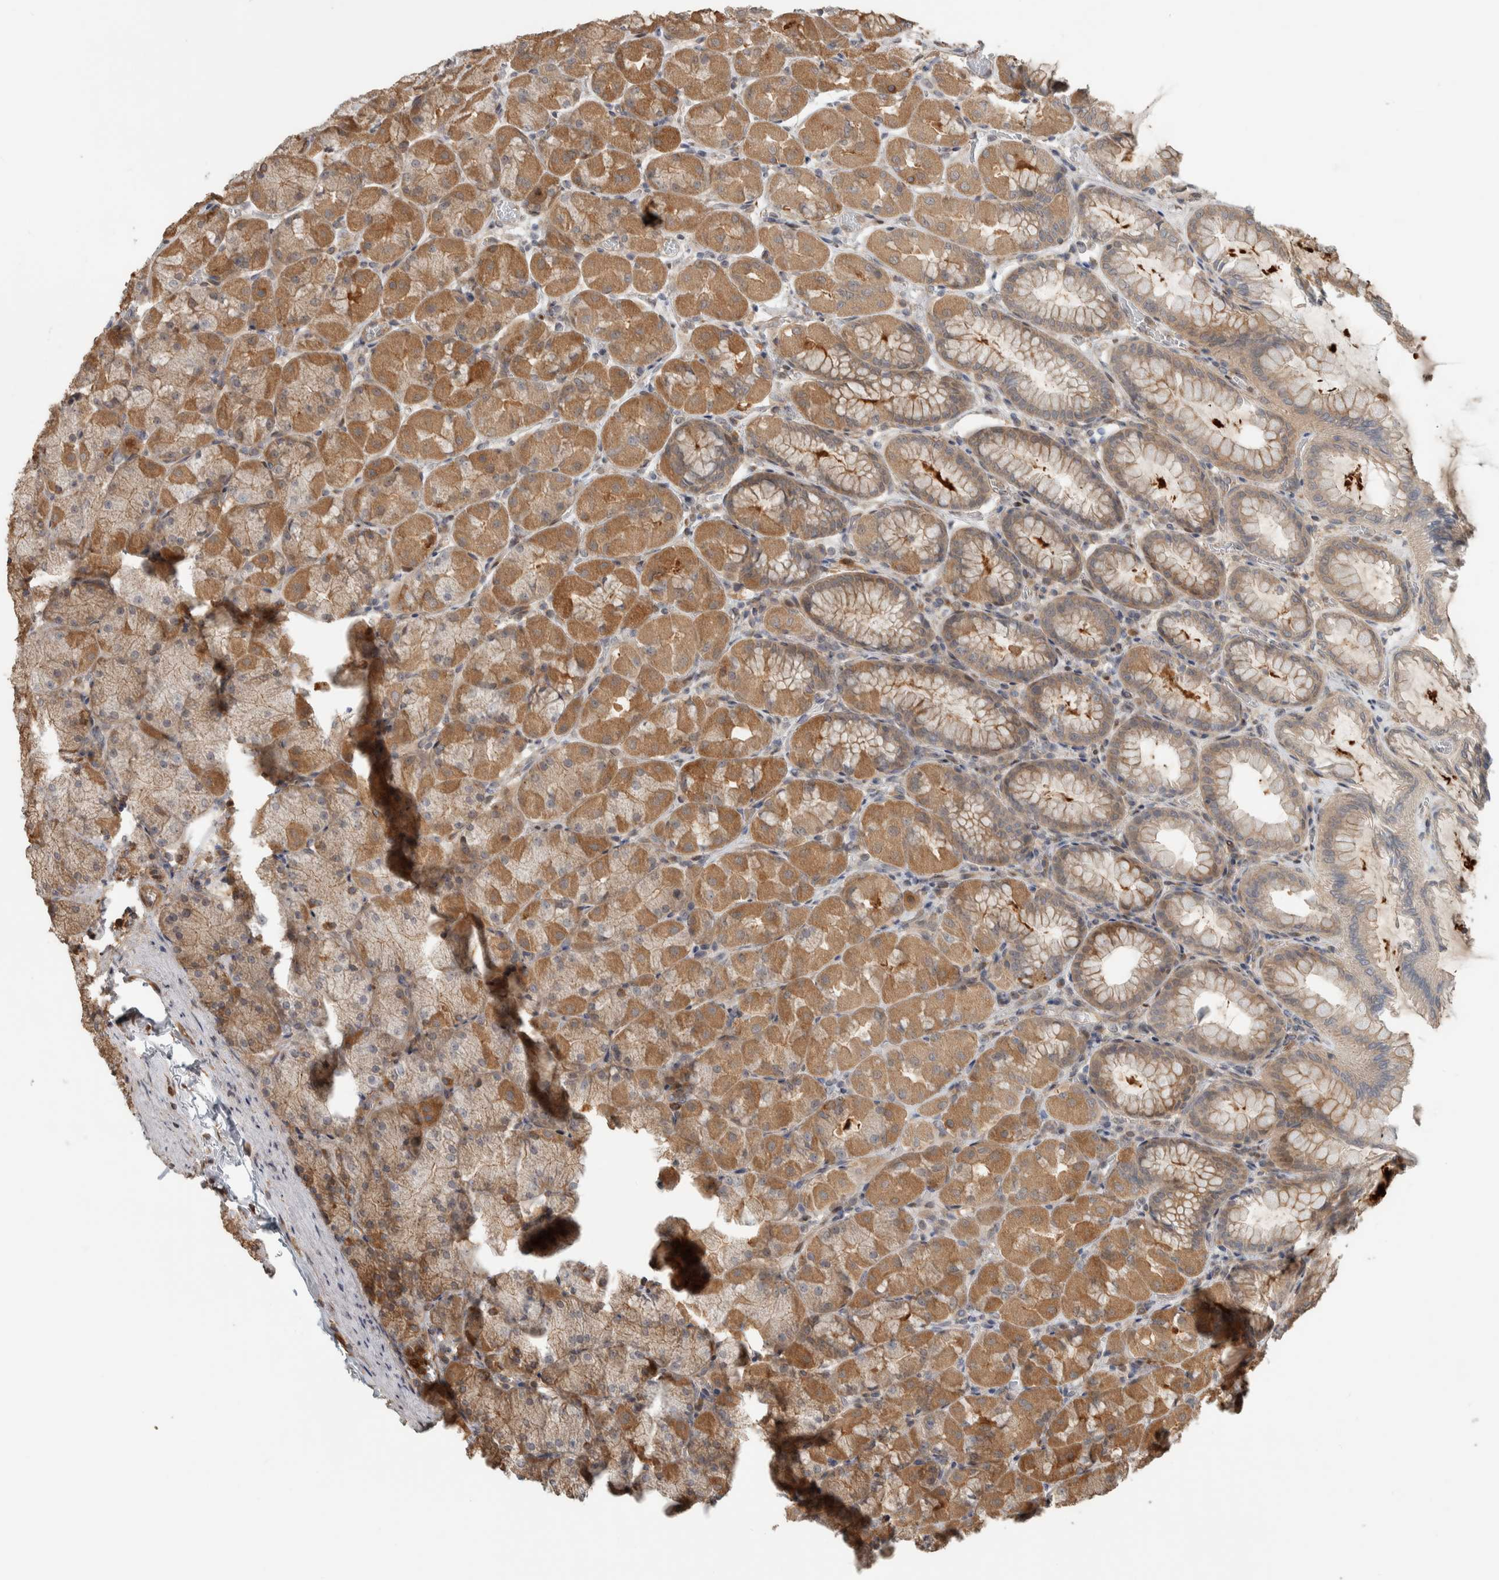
{"staining": {"intensity": "moderate", "quantity": ">75%", "location": "cytoplasmic/membranous"}, "tissue": "stomach", "cell_type": "Glandular cells", "image_type": "normal", "snomed": [{"axis": "morphology", "description": "Normal tissue, NOS"}, {"axis": "topography", "description": "Stomach, upper"}], "caption": "DAB immunohistochemical staining of benign human stomach exhibits moderate cytoplasmic/membranous protein positivity in about >75% of glandular cells.", "gene": "CNTROB", "patient": {"sex": "female", "age": 56}}